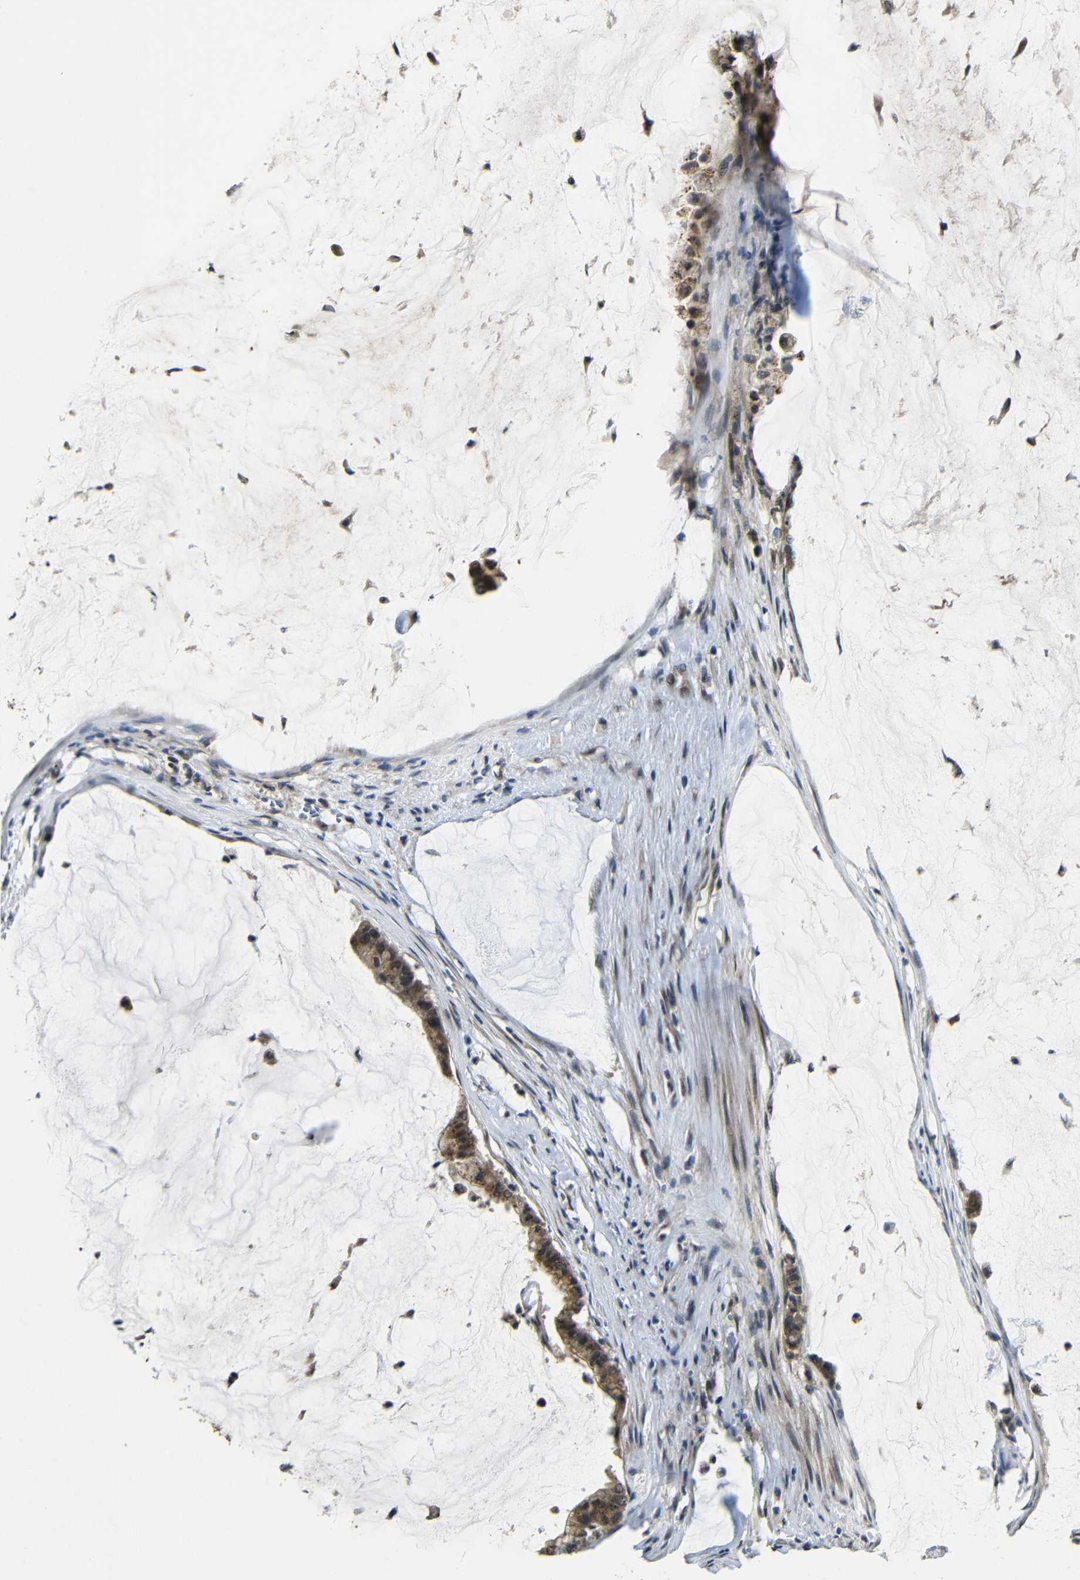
{"staining": {"intensity": "moderate", "quantity": ">75%", "location": "cytoplasmic/membranous"}, "tissue": "pancreatic cancer", "cell_type": "Tumor cells", "image_type": "cancer", "snomed": [{"axis": "morphology", "description": "Adenocarcinoma, NOS"}, {"axis": "topography", "description": "Pancreas"}], "caption": "Protein staining shows moderate cytoplasmic/membranous expression in approximately >75% of tumor cells in pancreatic cancer (adenocarcinoma).", "gene": "FAM172A", "patient": {"sex": "male", "age": 41}}